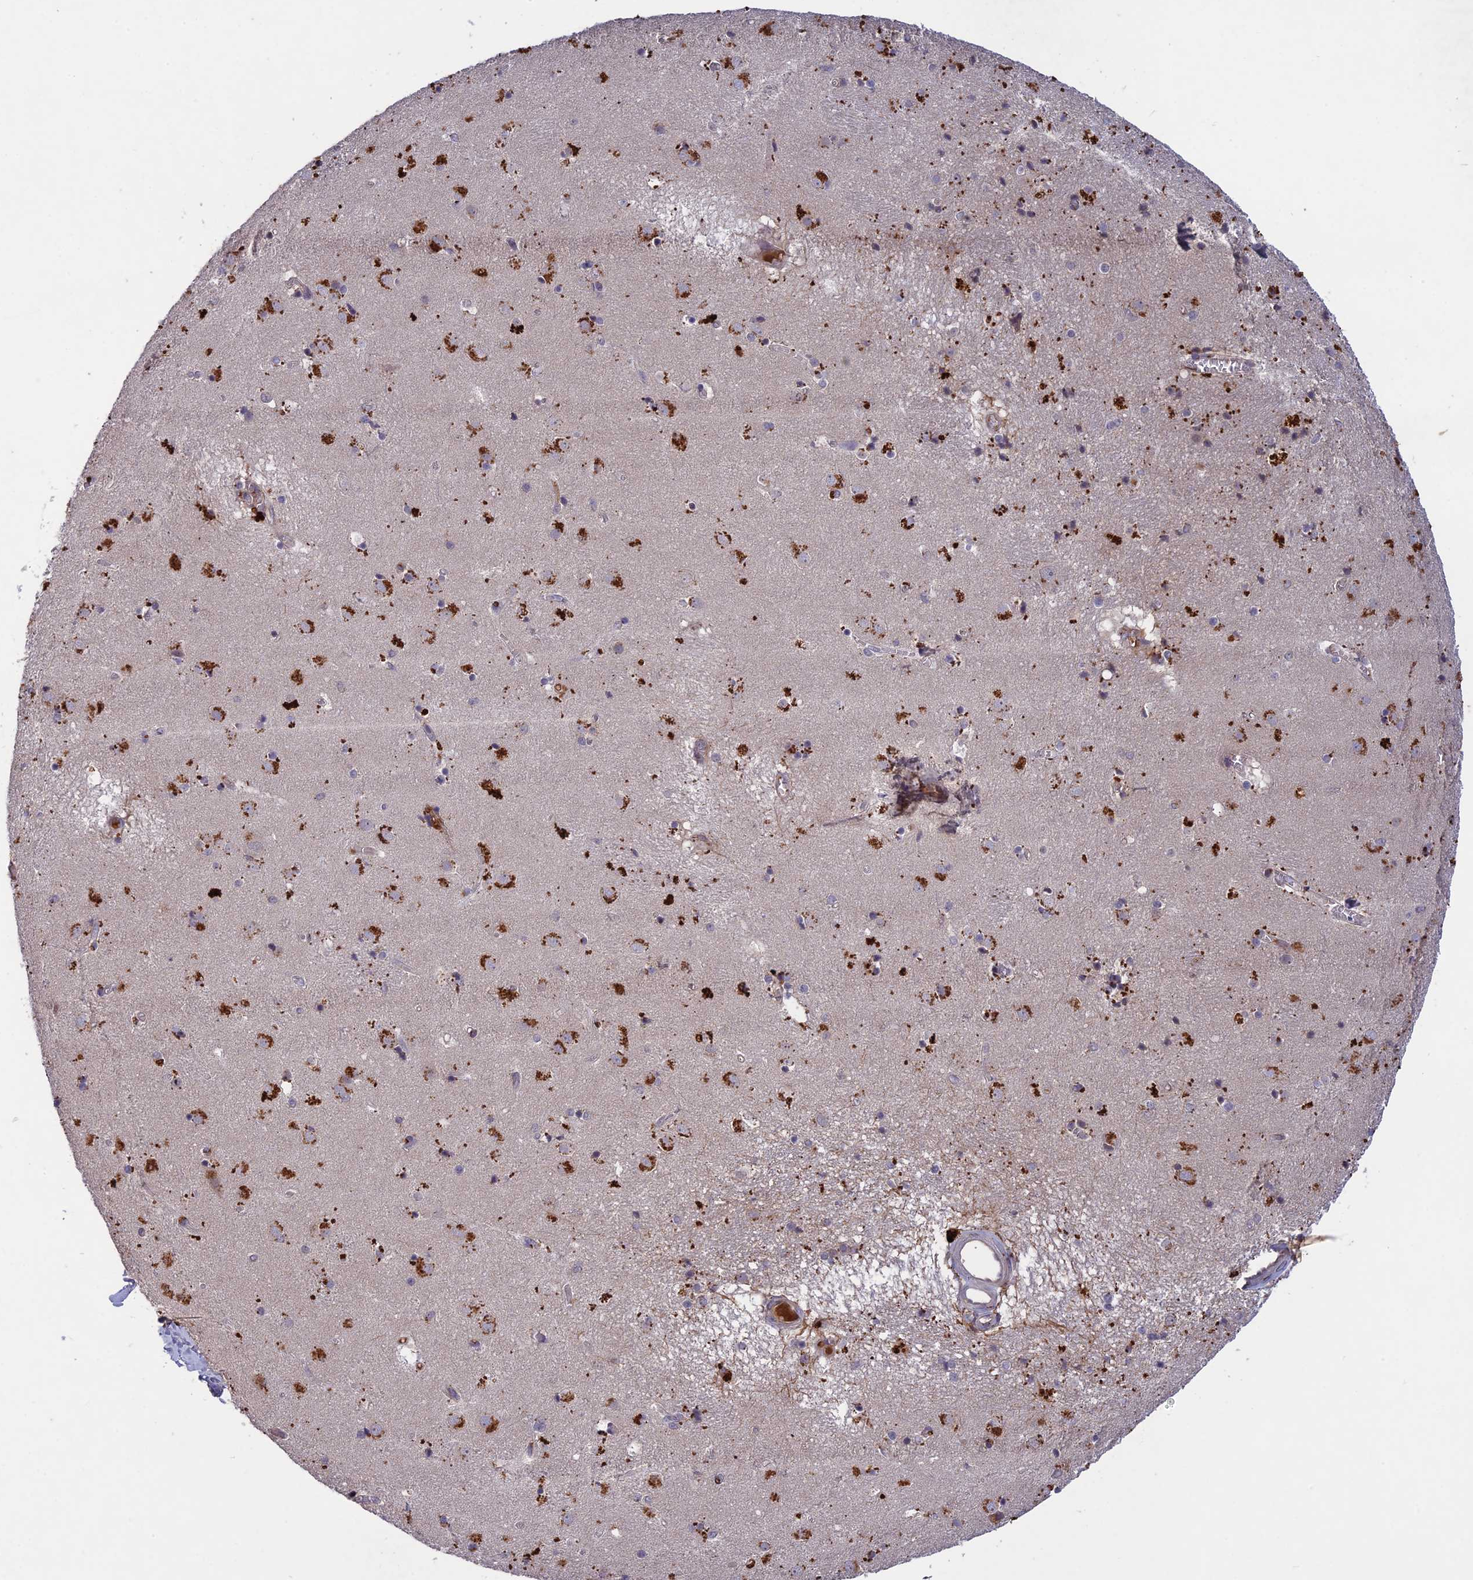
{"staining": {"intensity": "strong", "quantity": "<25%", "location": "cytoplasmic/membranous"}, "tissue": "caudate", "cell_type": "Glial cells", "image_type": "normal", "snomed": [{"axis": "morphology", "description": "Normal tissue, NOS"}, {"axis": "topography", "description": "Lateral ventricle wall"}], "caption": "Immunohistochemical staining of unremarkable human caudate displays strong cytoplasmic/membranous protein expression in about <25% of glial cells.", "gene": "ADO", "patient": {"sex": "male", "age": 70}}